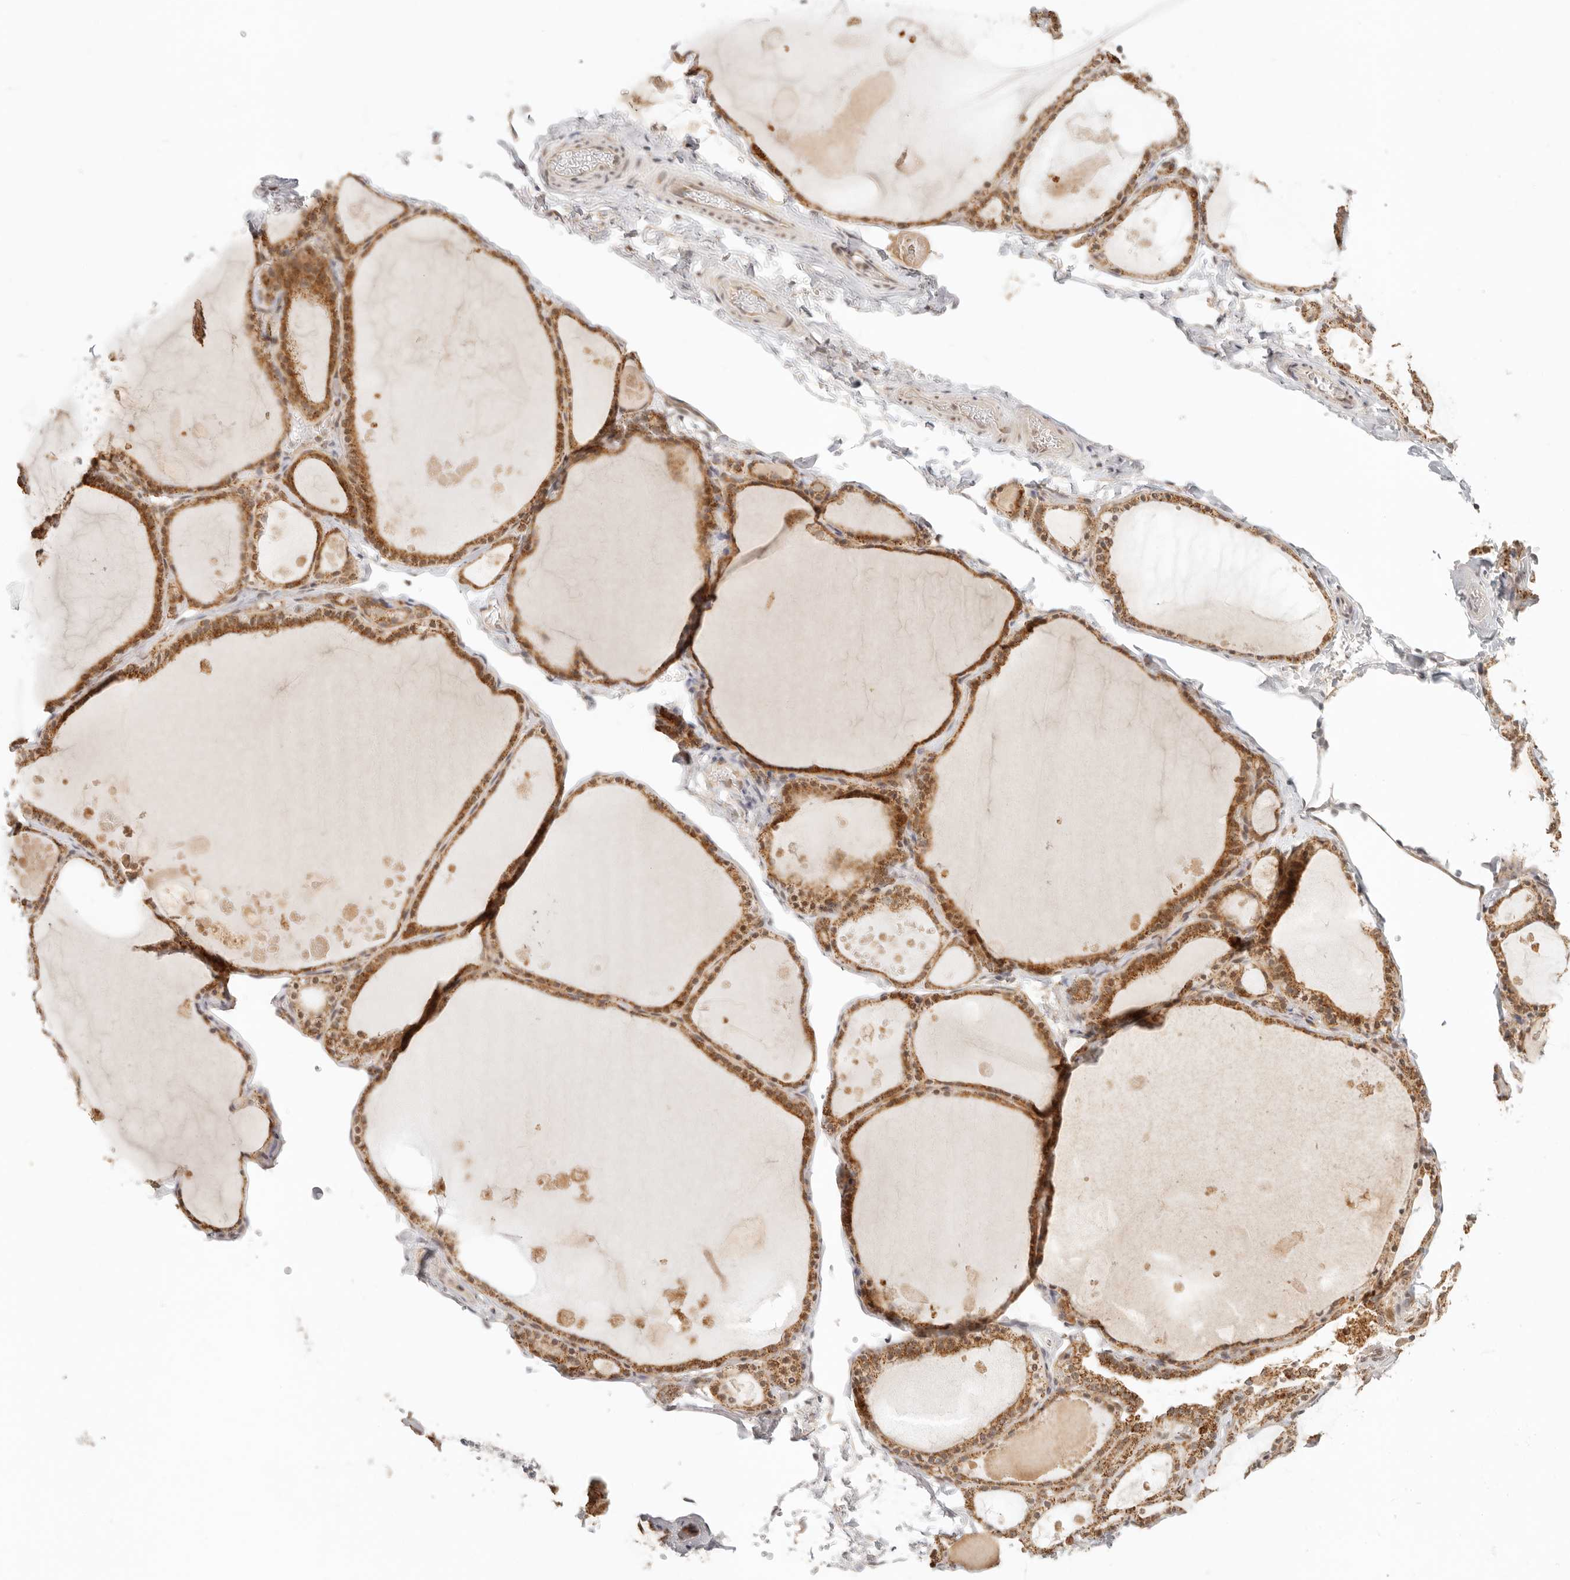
{"staining": {"intensity": "moderate", "quantity": ">75%", "location": "cytoplasmic/membranous"}, "tissue": "thyroid gland", "cell_type": "Glandular cells", "image_type": "normal", "snomed": [{"axis": "morphology", "description": "Normal tissue, NOS"}, {"axis": "topography", "description": "Thyroid gland"}], "caption": "Immunohistochemistry (IHC) of benign thyroid gland exhibits medium levels of moderate cytoplasmic/membranous staining in about >75% of glandular cells. (brown staining indicates protein expression, while blue staining denotes nuclei).", "gene": "INTS11", "patient": {"sex": "male", "age": 56}}